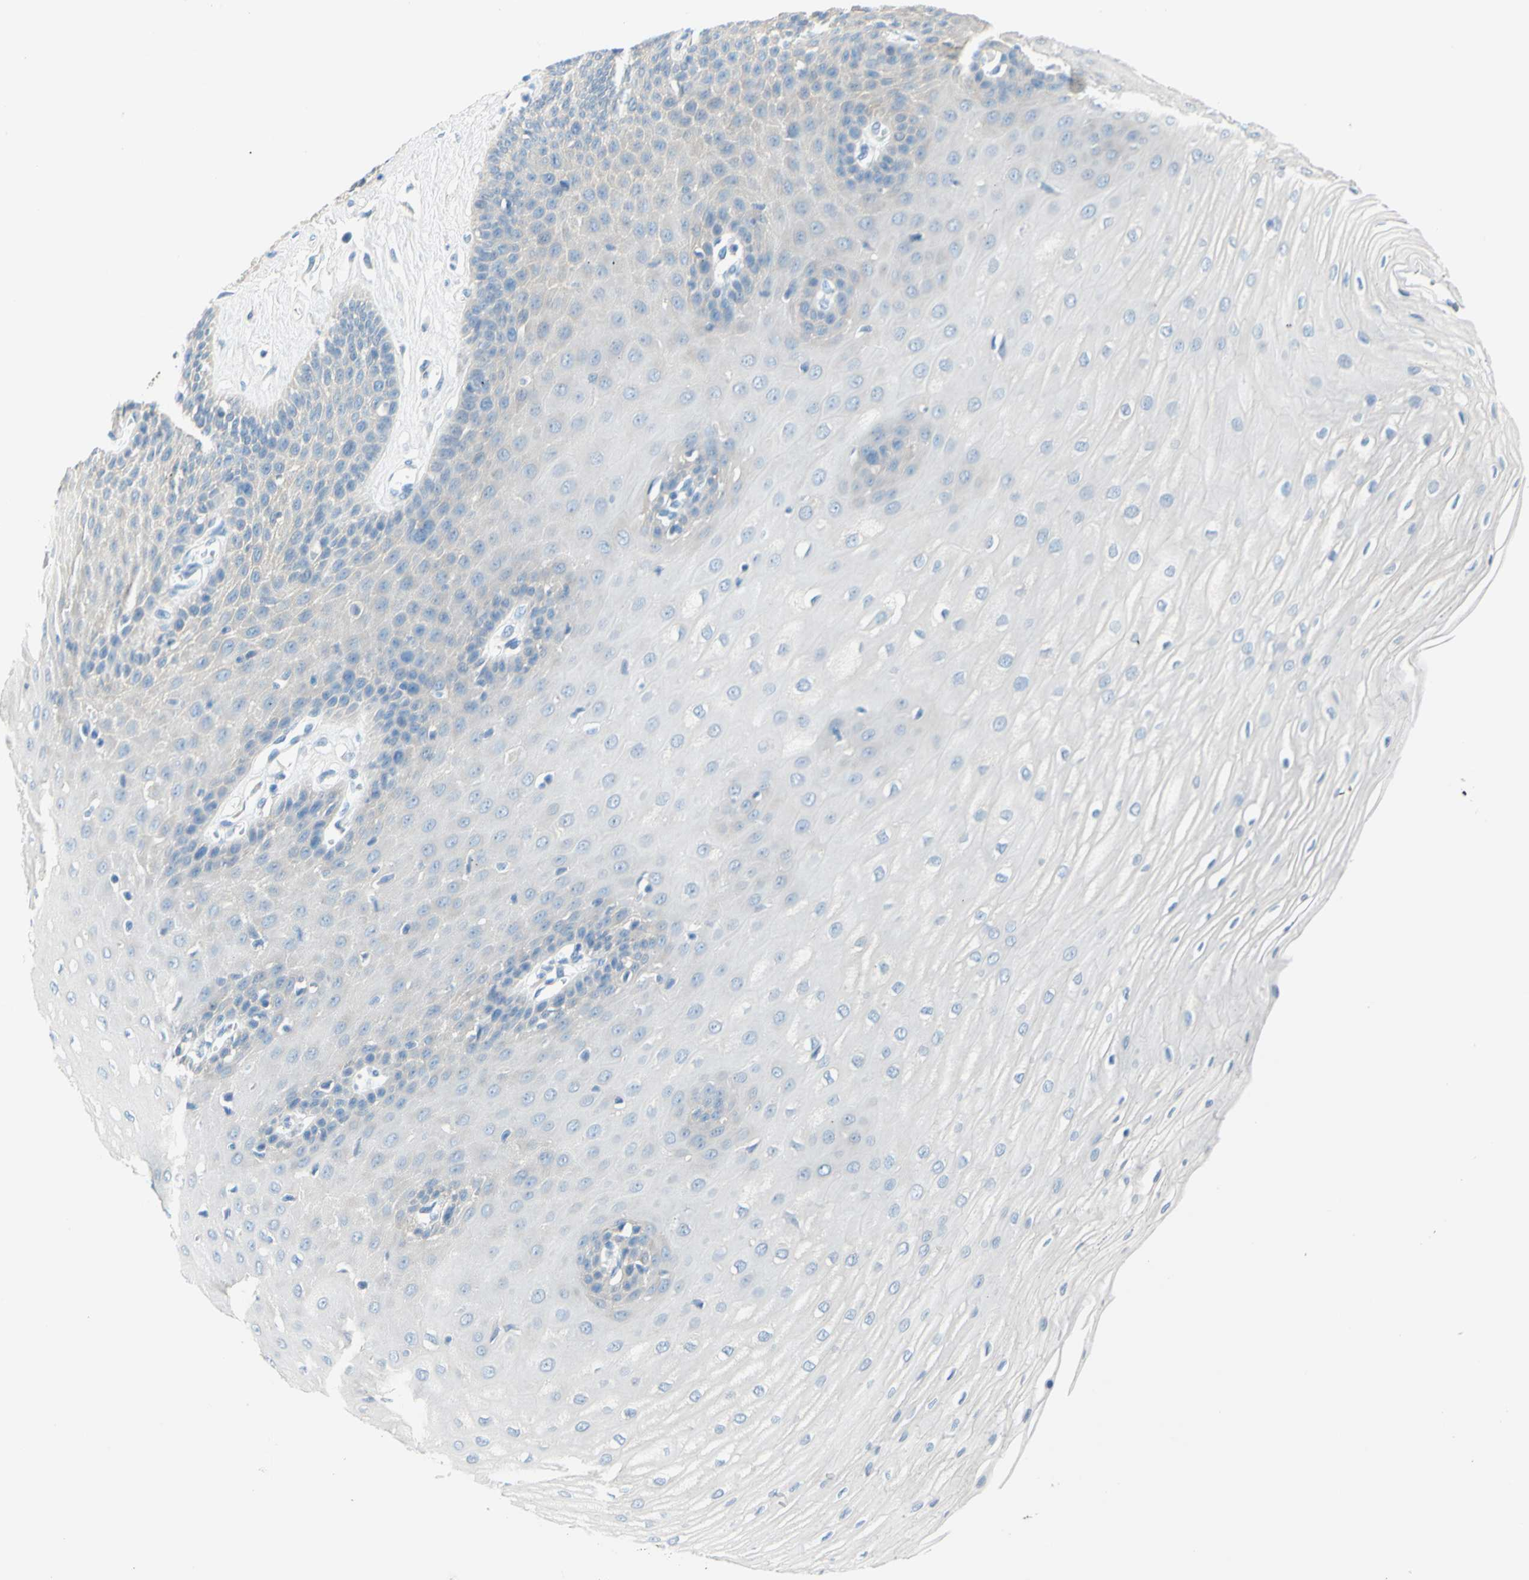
{"staining": {"intensity": "negative", "quantity": "none", "location": "none"}, "tissue": "esophagus", "cell_type": "Squamous epithelial cells", "image_type": "normal", "snomed": [{"axis": "morphology", "description": "Normal tissue, NOS"}, {"axis": "morphology", "description": "Squamous cell carcinoma, NOS"}, {"axis": "topography", "description": "Esophagus"}], "caption": "An immunohistochemistry (IHC) image of normal esophagus is shown. There is no staining in squamous epithelial cells of esophagus. The staining was performed using DAB to visualize the protein expression in brown, while the nuclei were stained in blue with hematoxylin (Magnification: 20x).", "gene": "SLC1A2", "patient": {"sex": "male", "age": 65}}